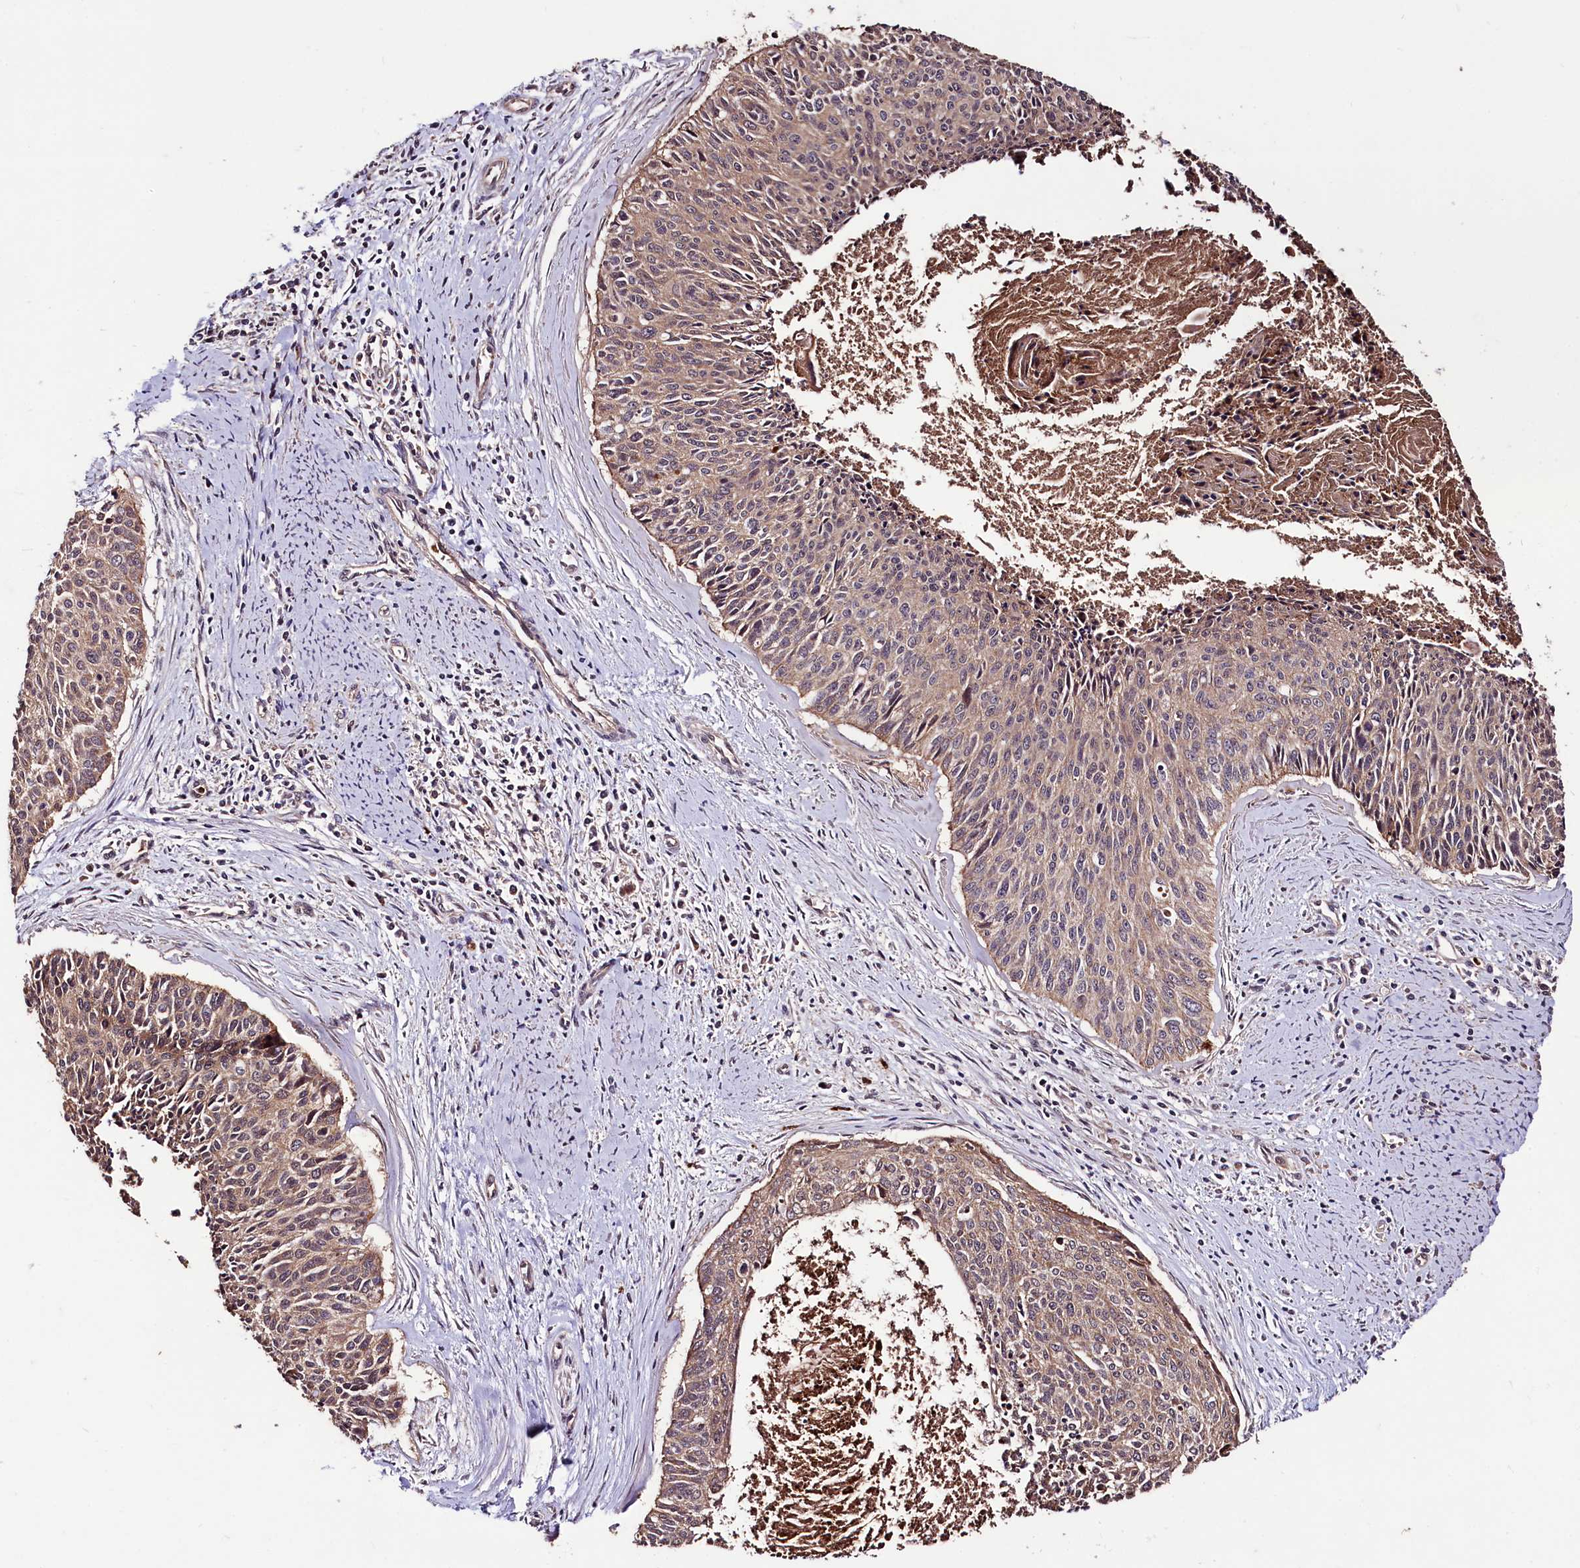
{"staining": {"intensity": "weak", "quantity": ">75%", "location": "cytoplasmic/membranous"}, "tissue": "cervical cancer", "cell_type": "Tumor cells", "image_type": "cancer", "snomed": [{"axis": "morphology", "description": "Squamous cell carcinoma, NOS"}, {"axis": "topography", "description": "Cervix"}], "caption": "Immunohistochemical staining of cervical cancer (squamous cell carcinoma) reveals low levels of weak cytoplasmic/membranous protein positivity in approximately >75% of tumor cells.", "gene": "KLRB1", "patient": {"sex": "female", "age": 55}}